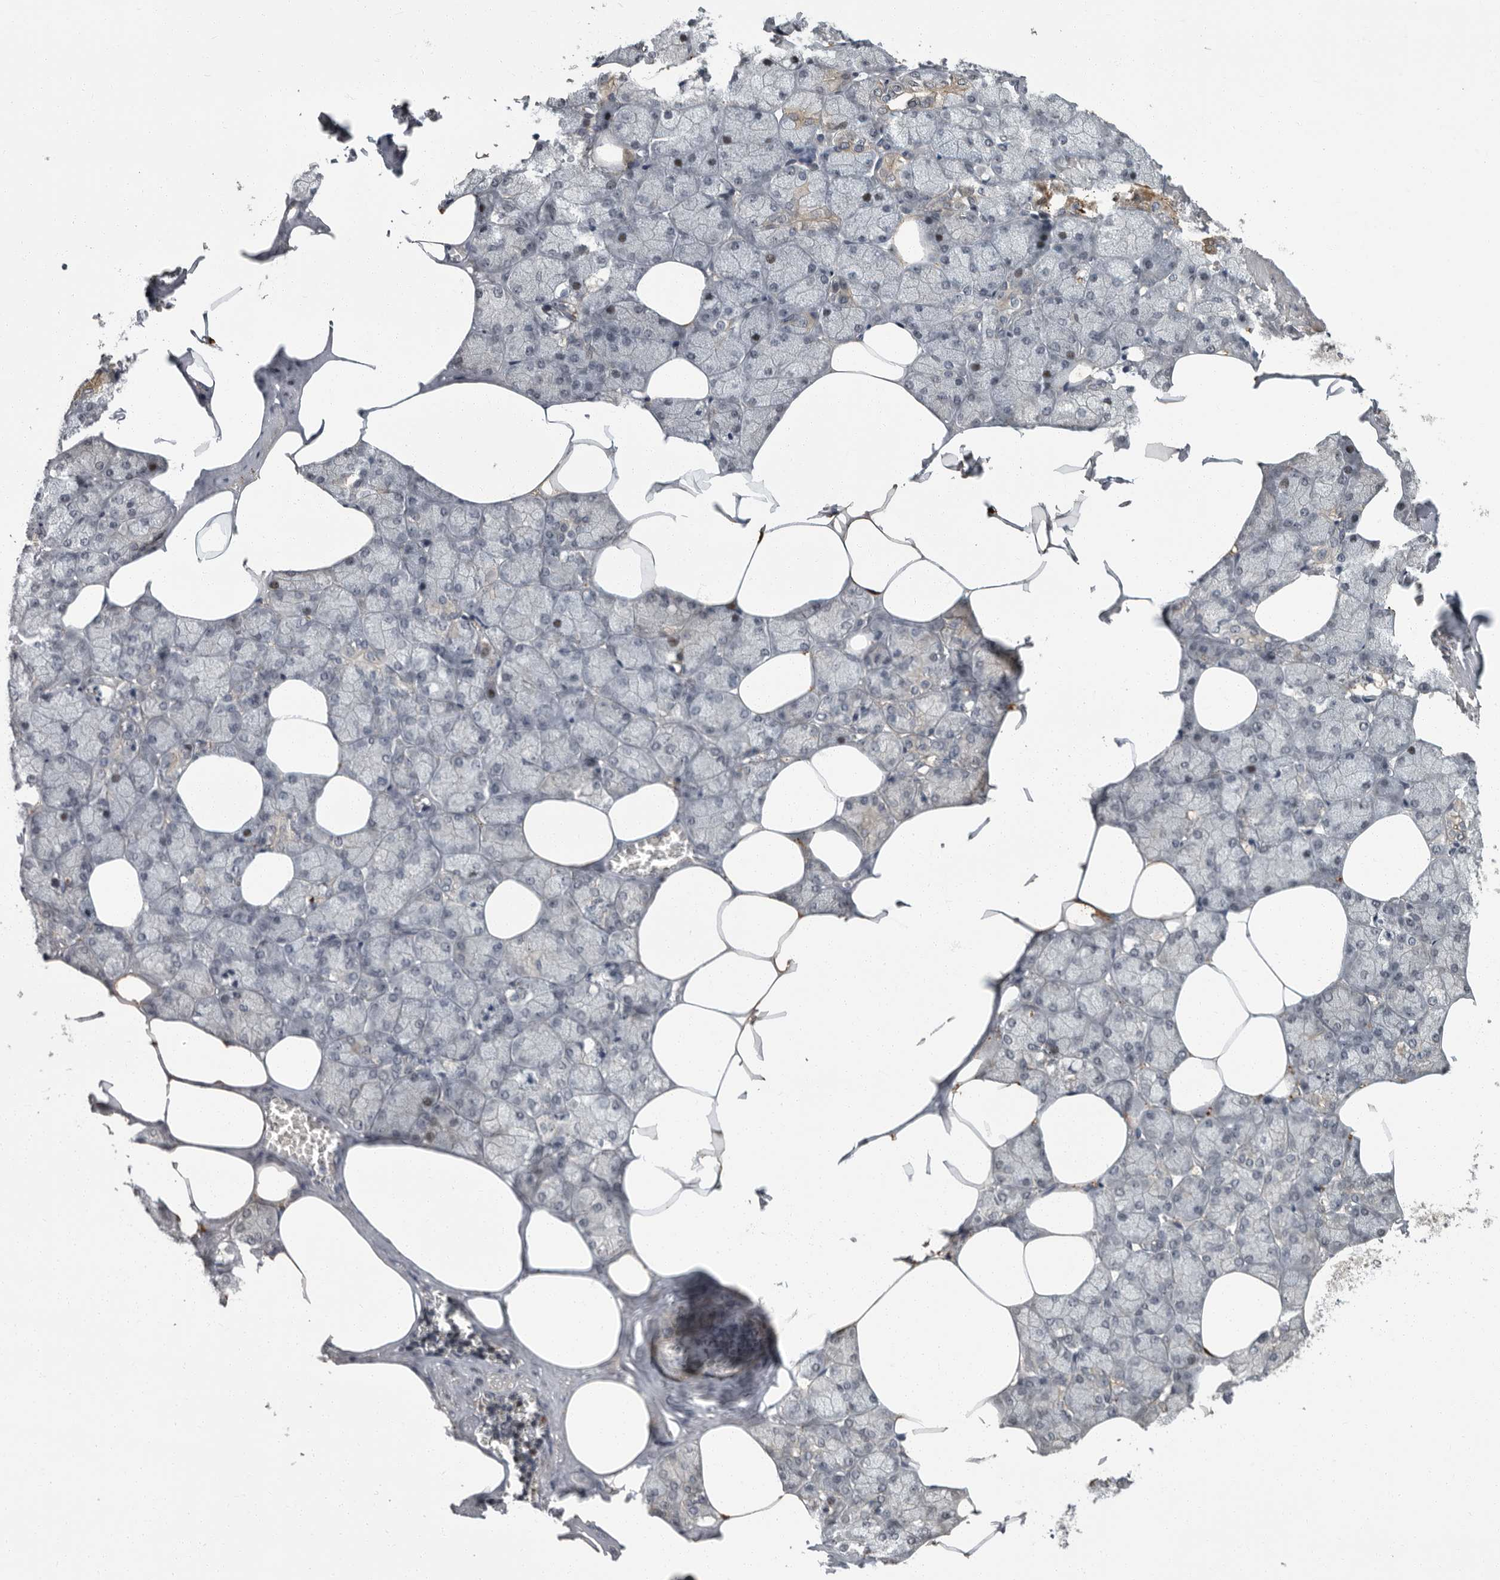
{"staining": {"intensity": "moderate", "quantity": "25%-75%", "location": "cytoplasmic/membranous"}, "tissue": "salivary gland", "cell_type": "Glandular cells", "image_type": "normal", "snomed": [{"axis": "morphology", "description": "Normal tissue, NOS"}, {"axis": "topography", "description": "Salivary gland"}], "caption": "IHC image of normal salivary gland: human salivary gland stained using immunohistochemistry exhibits medium levels of moderate protein expression localized specifically in the cytoplasmic/membranous of glandular cells, appearing as a cytoplasmic/membranous brown color.", "gene": "PDE7A", "patient": {"sex": "male", "age": 62}}